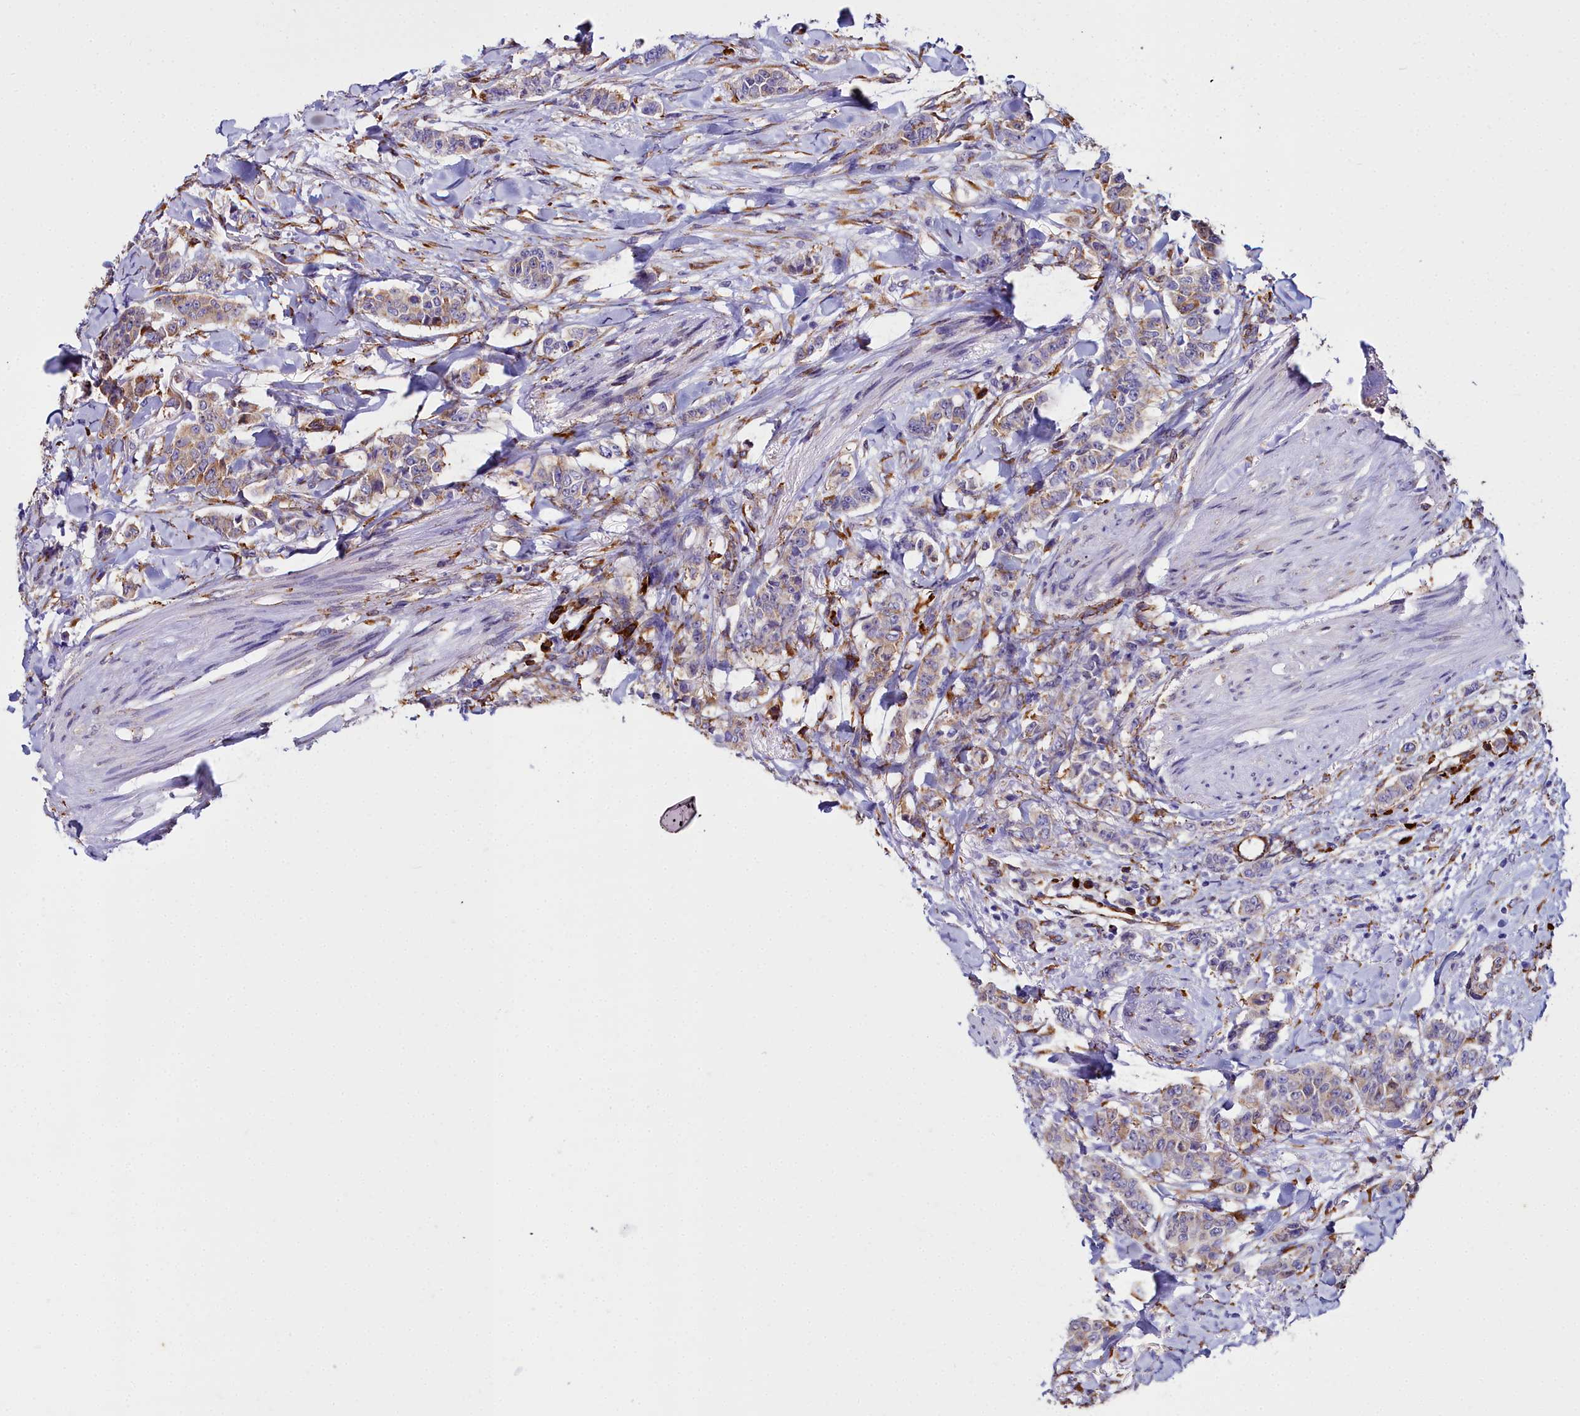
{"staining": {"intensity": "weak", "quantity": ">75%", "location": "cytoplasmic/membranous"}, "tissue": "breast cancer", "cell_type": "Tumor cells", "image_type": "cancer", "snomed": [{"axis": "morphology", "description": "Duct carcinoma"}, {"axis": "topography", "description": "Breast"}], "caption": "Immunohistochemistry of invasive ductal carcinoma (breast) exhibits low levels of weak cytoplasmic/membranous positivity in approximately >75% of tumor cells. The protein is shown in brown color, while the nuclei are stained blue.", "gene": "TXNDC5", "patient": {"sex": "female", "age": 40}}